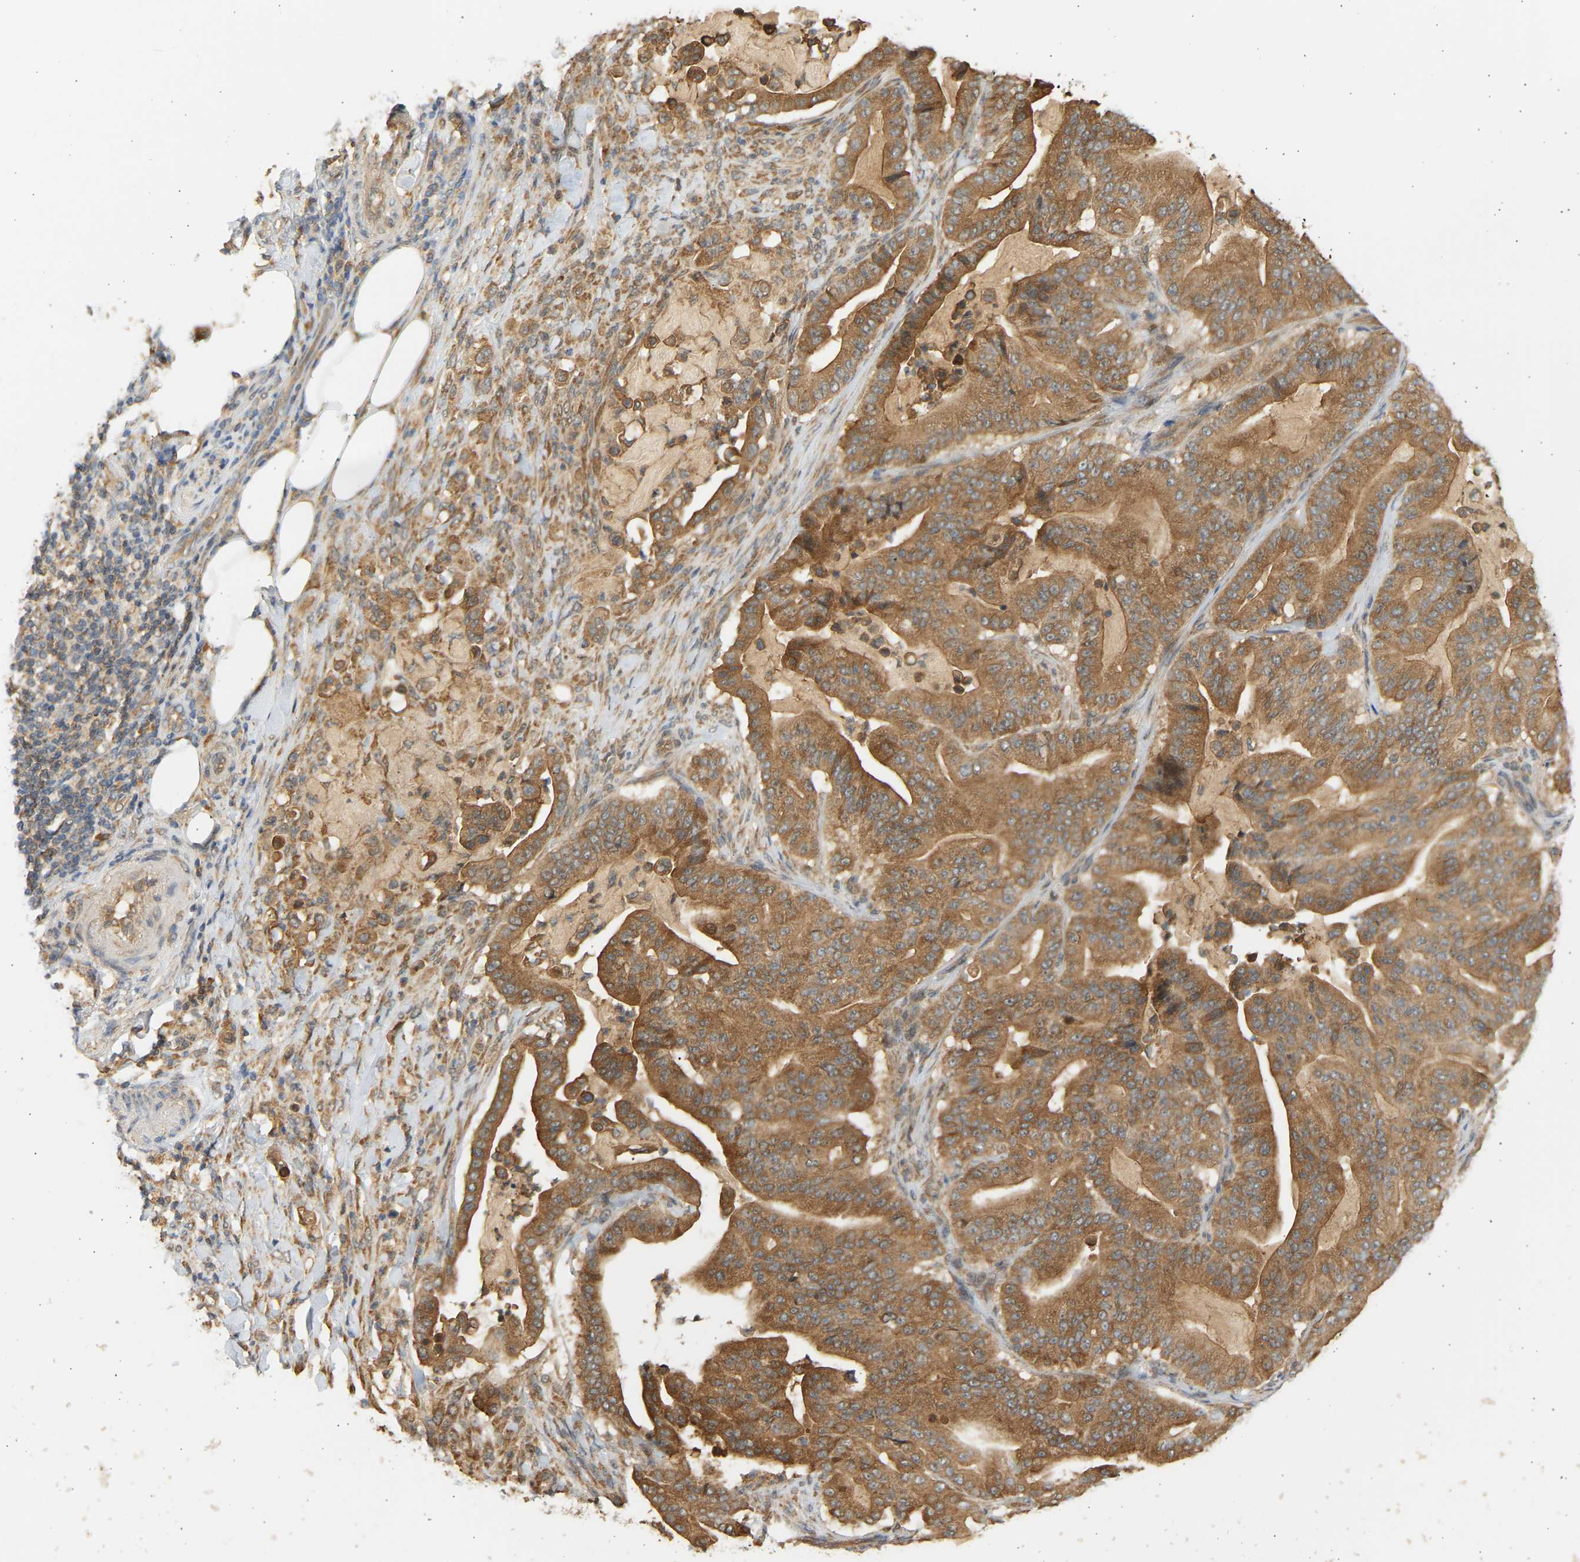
{"staining": {"intensity": "moderate", "quantity": ">75%", "location": "cytoplasmic/membranous"}, "tissue": "pancreatic cancer", "cell_type": "Tumor cells", "image_type": "cancer", "snomed": [{"axis": "morphology", "description": "Adenocarcinoma, NOS"}, {"axis": "topography", "description": "Pancreas"}], "caption": "Tumor cells show medium levels of moderate cytoplasmic/membranous expression in about >75% of cells in human pancreatic cancer (adenocarcinoma). (DAB (3,3'-diaminobenzidine) IHC, brown staining for protein, blue staining for nuclei).", "gene": "B4GALT6", "patient": {"sex": "male", "age": 63}}